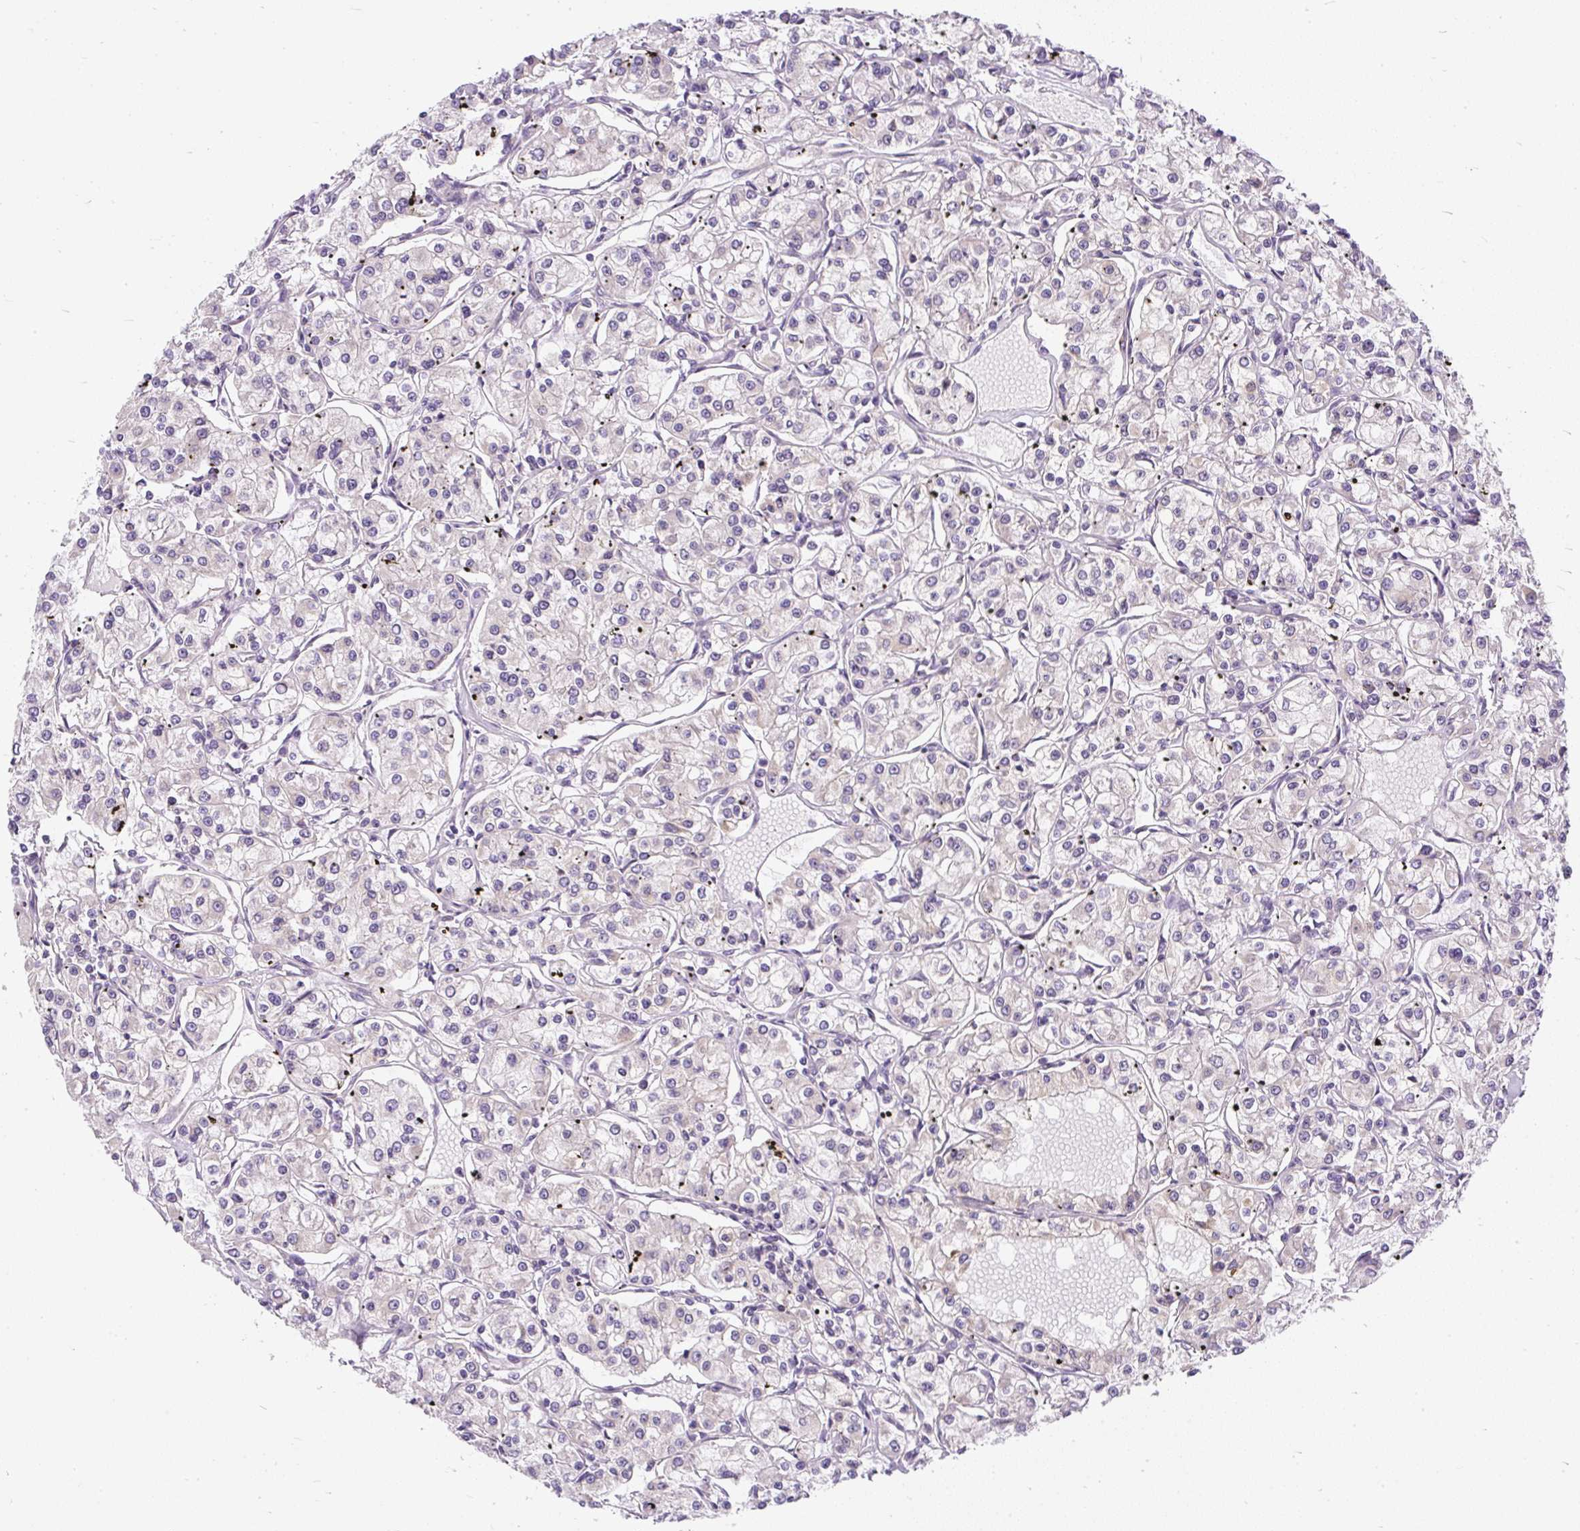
{"staining": {"intensity": "negative", "quantity": "none", "location": "none"}, "tissue": "renal cancer", "cell_type": "Tumor cells", "image_type": "cancer", "snomed": [{"axis": "morphology", "description": "Adenocarcinoma, NOS"}, {"axis": "topography", "description": "Kidney"}], "caption": "Immunohistochemistry (IHC) of human renal adenocarcinoma demonstrates no expression in tumor cells.", "gene": "CYP20A1", "patient": {"sex": "female", "age": 59}}